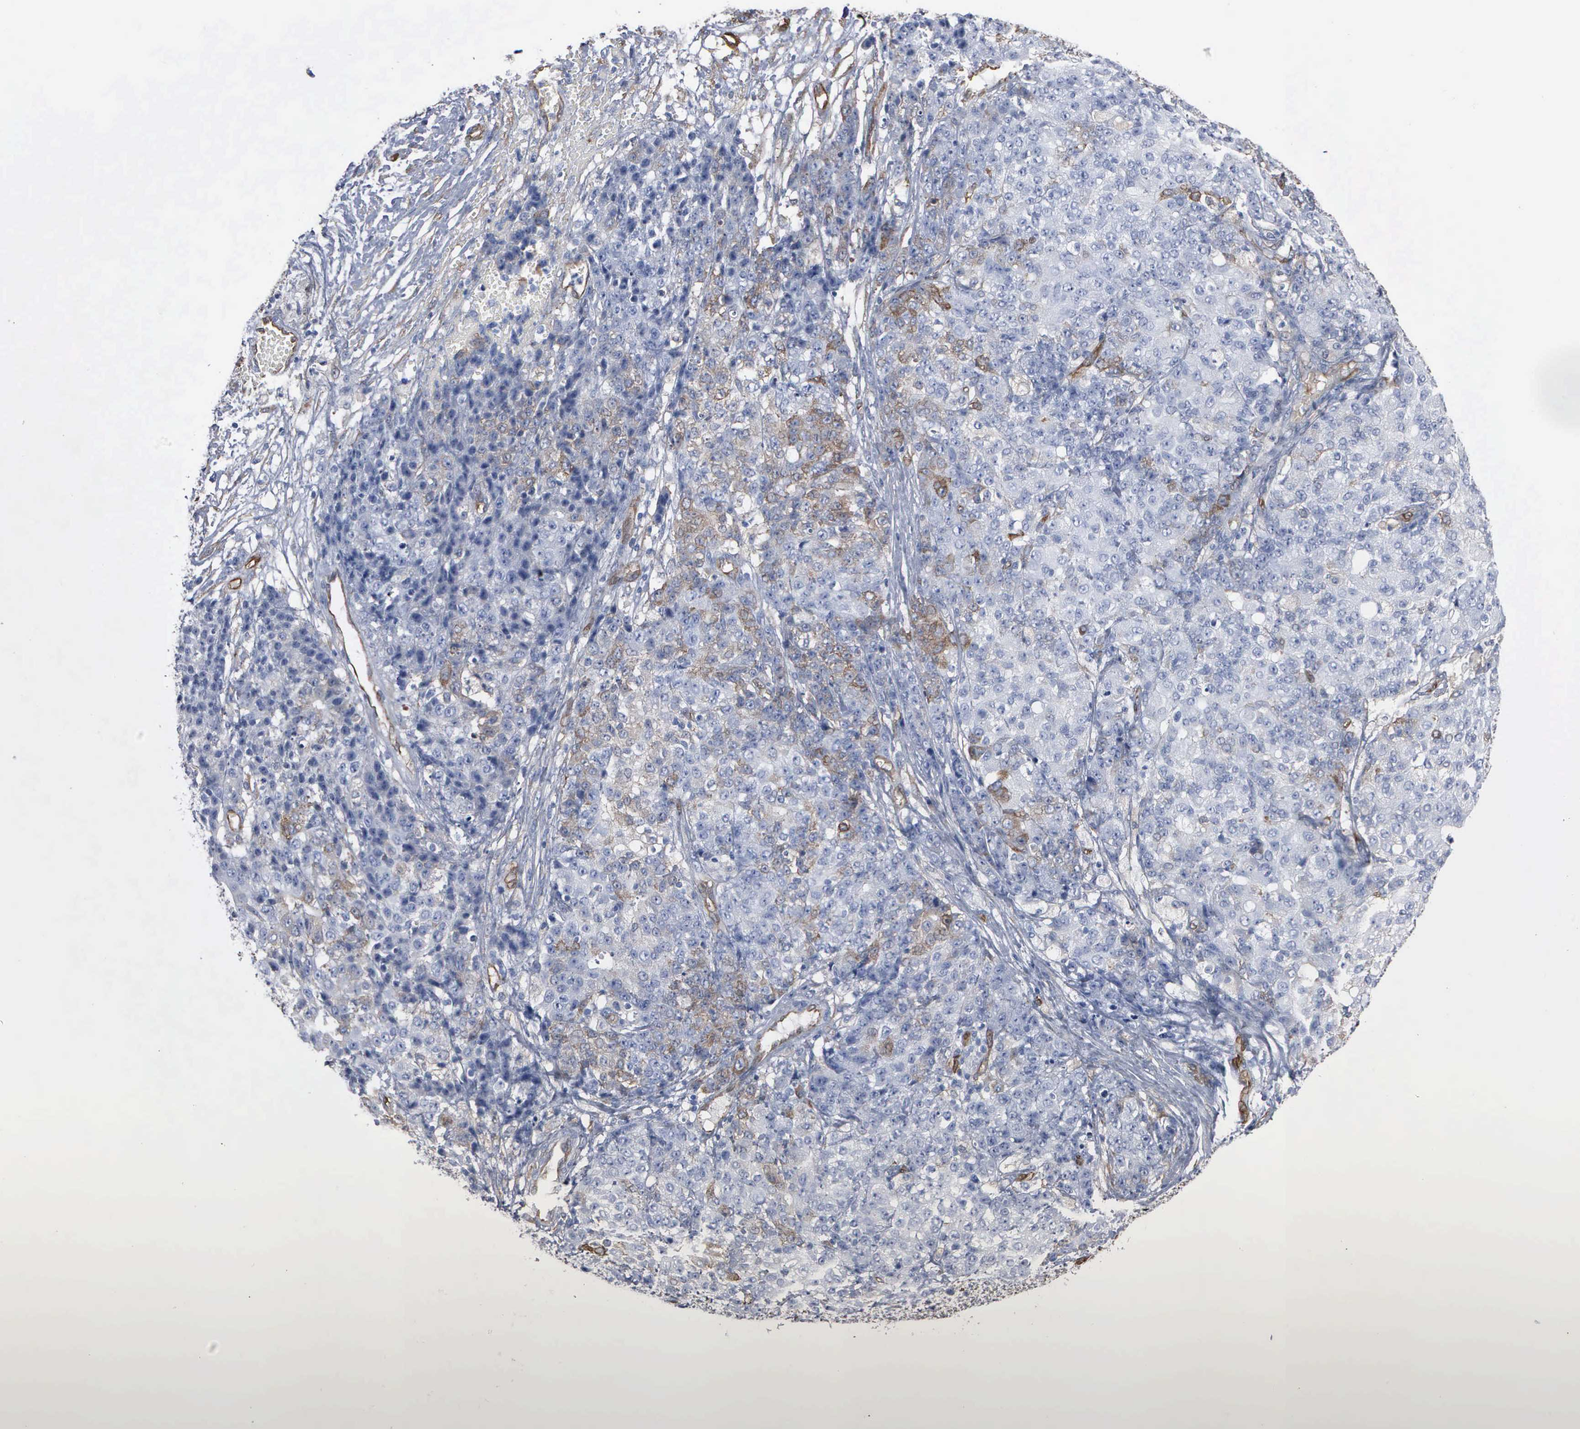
{"staining": {"intensity": "negative", "quantity": "none", "location": "none"}, "tissue": "ovarian cancer", "cell_type": "Tumor cells", "image_type": "cancer", "snomed": [{"axis": "morphology", "description": "Carcinoma, endometroid"}, {"axis": "topography", "description": "Ovary"}], "caption": "Immunohistochemical staining of human endometroid carcinoma (ovarian) shows no significant staining in tumor cells.", "gene": "FSCN1", "patient": {"sex": "female", "age": 42}}